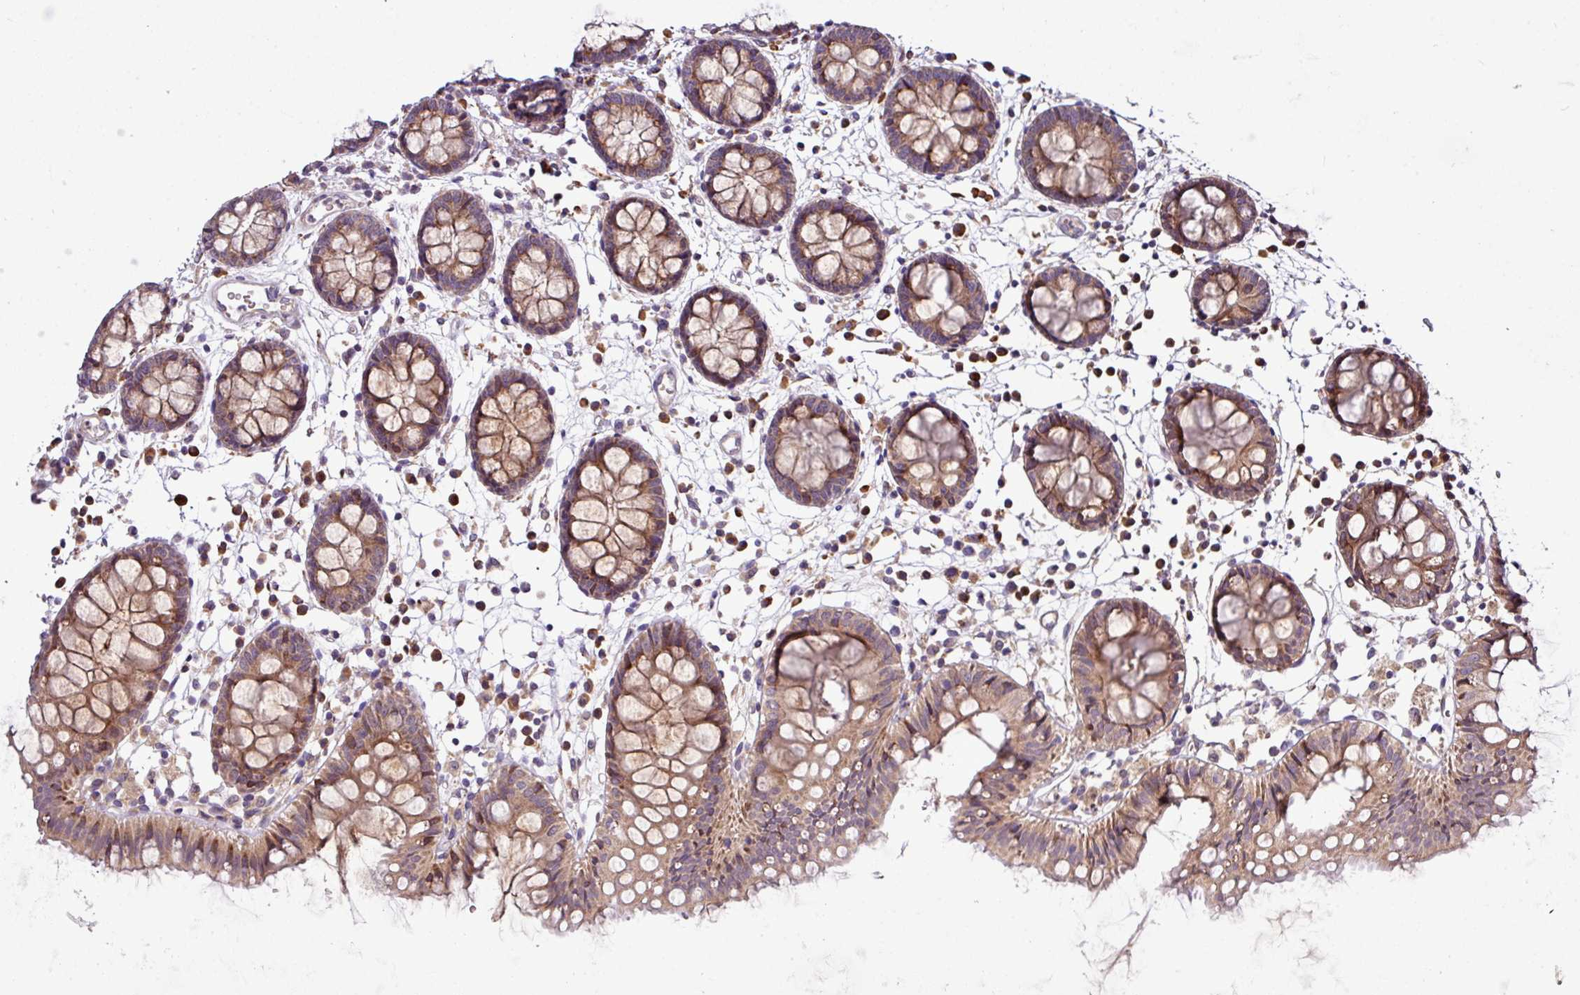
{"staining": {"intensity": "weak", "quantity": ">75%", "location": "cytoplasmic/membranous"}, "tissue": "colon", "cell_type": "Endothelial cells", "image_type": "normal", "snomed": [{"axis": "morphology", "description": "Normal tissue, NOS"}, {"axis": "topography", "description": "Colon"}], "caption": "A low amount of weak cytoplasmic/membranous staining is identified in about >75% of endothelial cells in benign colon.", "gene": "TM2D2", "patient": {"sex": "female", "age": 84}}